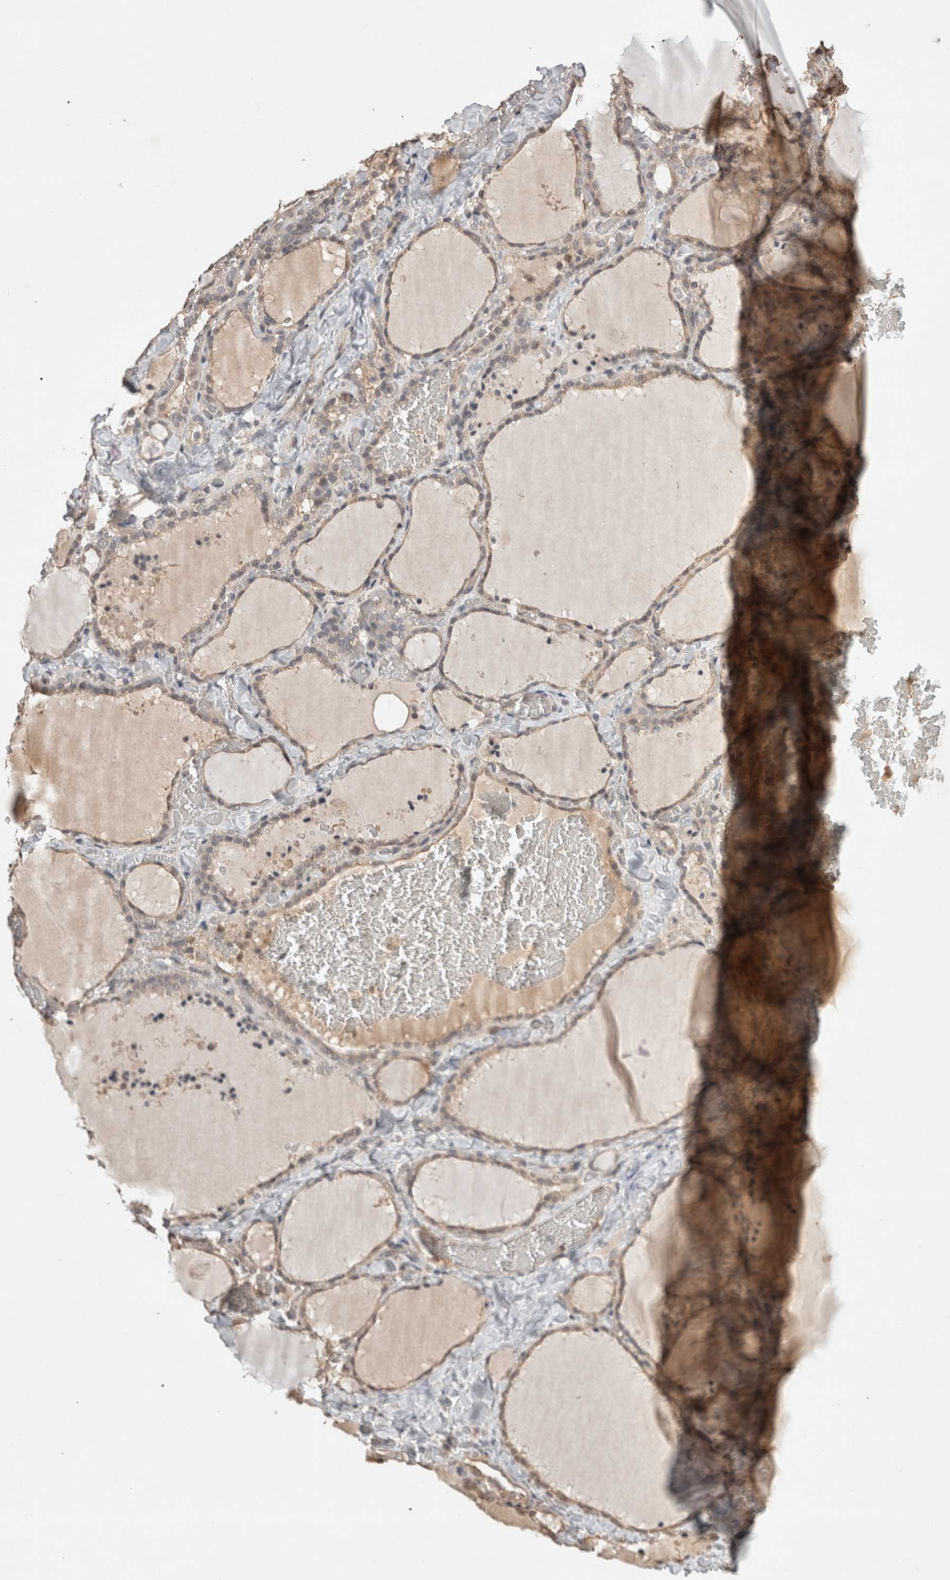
{"staining": {"intensity": "weak", "quantity": ">75%", "location": "cytoplasmic/membranous"}, "tissue": "thyroid gland", "cell_type": "Glandular cells", "image_type": "normal", "snomed": [{"axis": "morphology", "description": "Normal tissue, NOS"}, {"axis": "topography", "description": "Thyroid gland"}], "caption": "High-power microscopy captured an IHC image of unremarkable thyroid gland, revealing weak cytoplasmic/membranous staining in about >75% of glandular cells.", "gene": "PRMT3", "patient": {"sex": "female", "age": 22}}